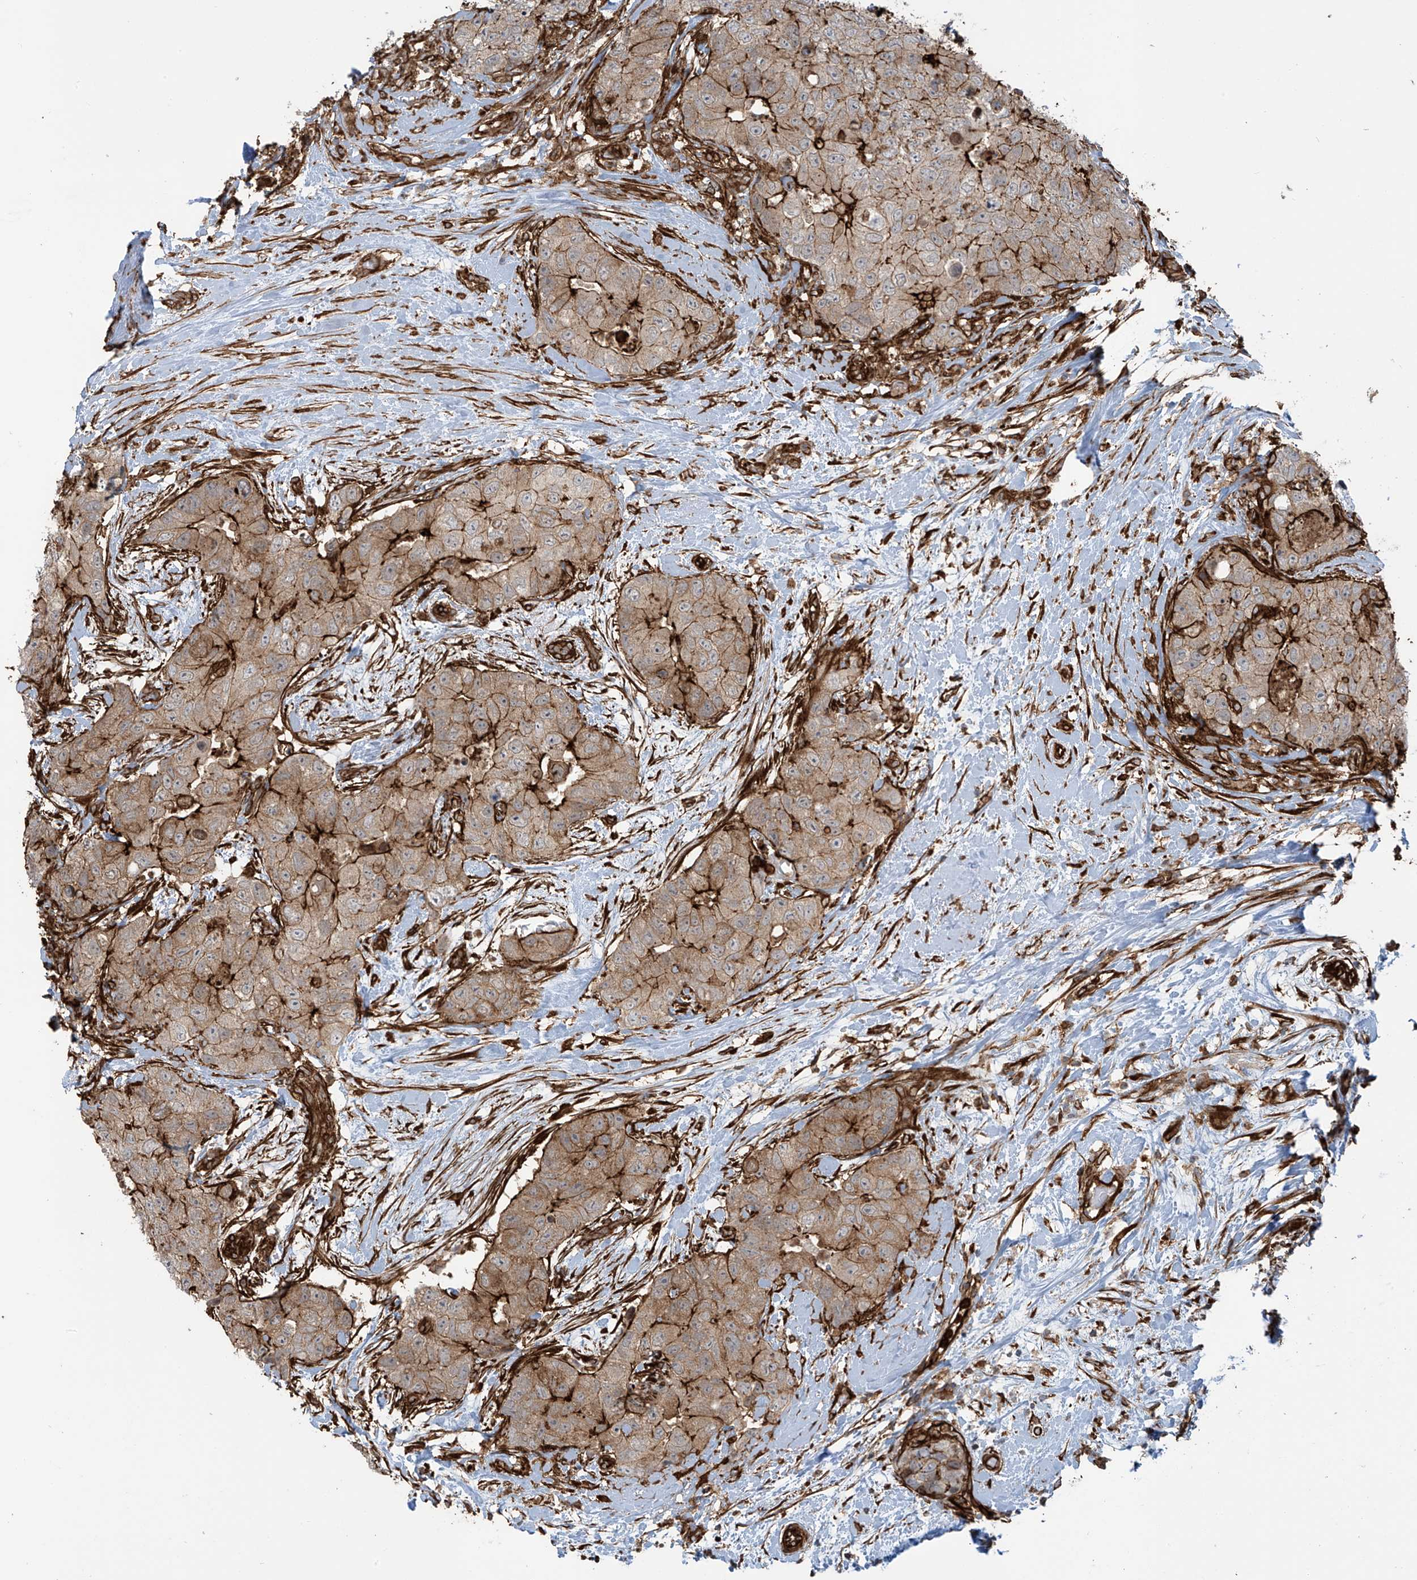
{"staining": {"intensity": "strong", "quantity": "25%-75%", "location": "cytoplasmic/membranous"}, "tissue": "breast cancer", "cell_type": "Tumor cells", "image_type": "cancer", "snomed": [{"axis": "morphology", "description": "Duct carcinoma"}, {"axis": "topography", "description": "Breast"}], "caption": "A histopathology image of breast cancer stained for a protein reveals strong cytoplasmic/membranous brown staining in tumor cells.", "gene": "SLC9A2", "patient": {"sex": "female", "age": 62}}